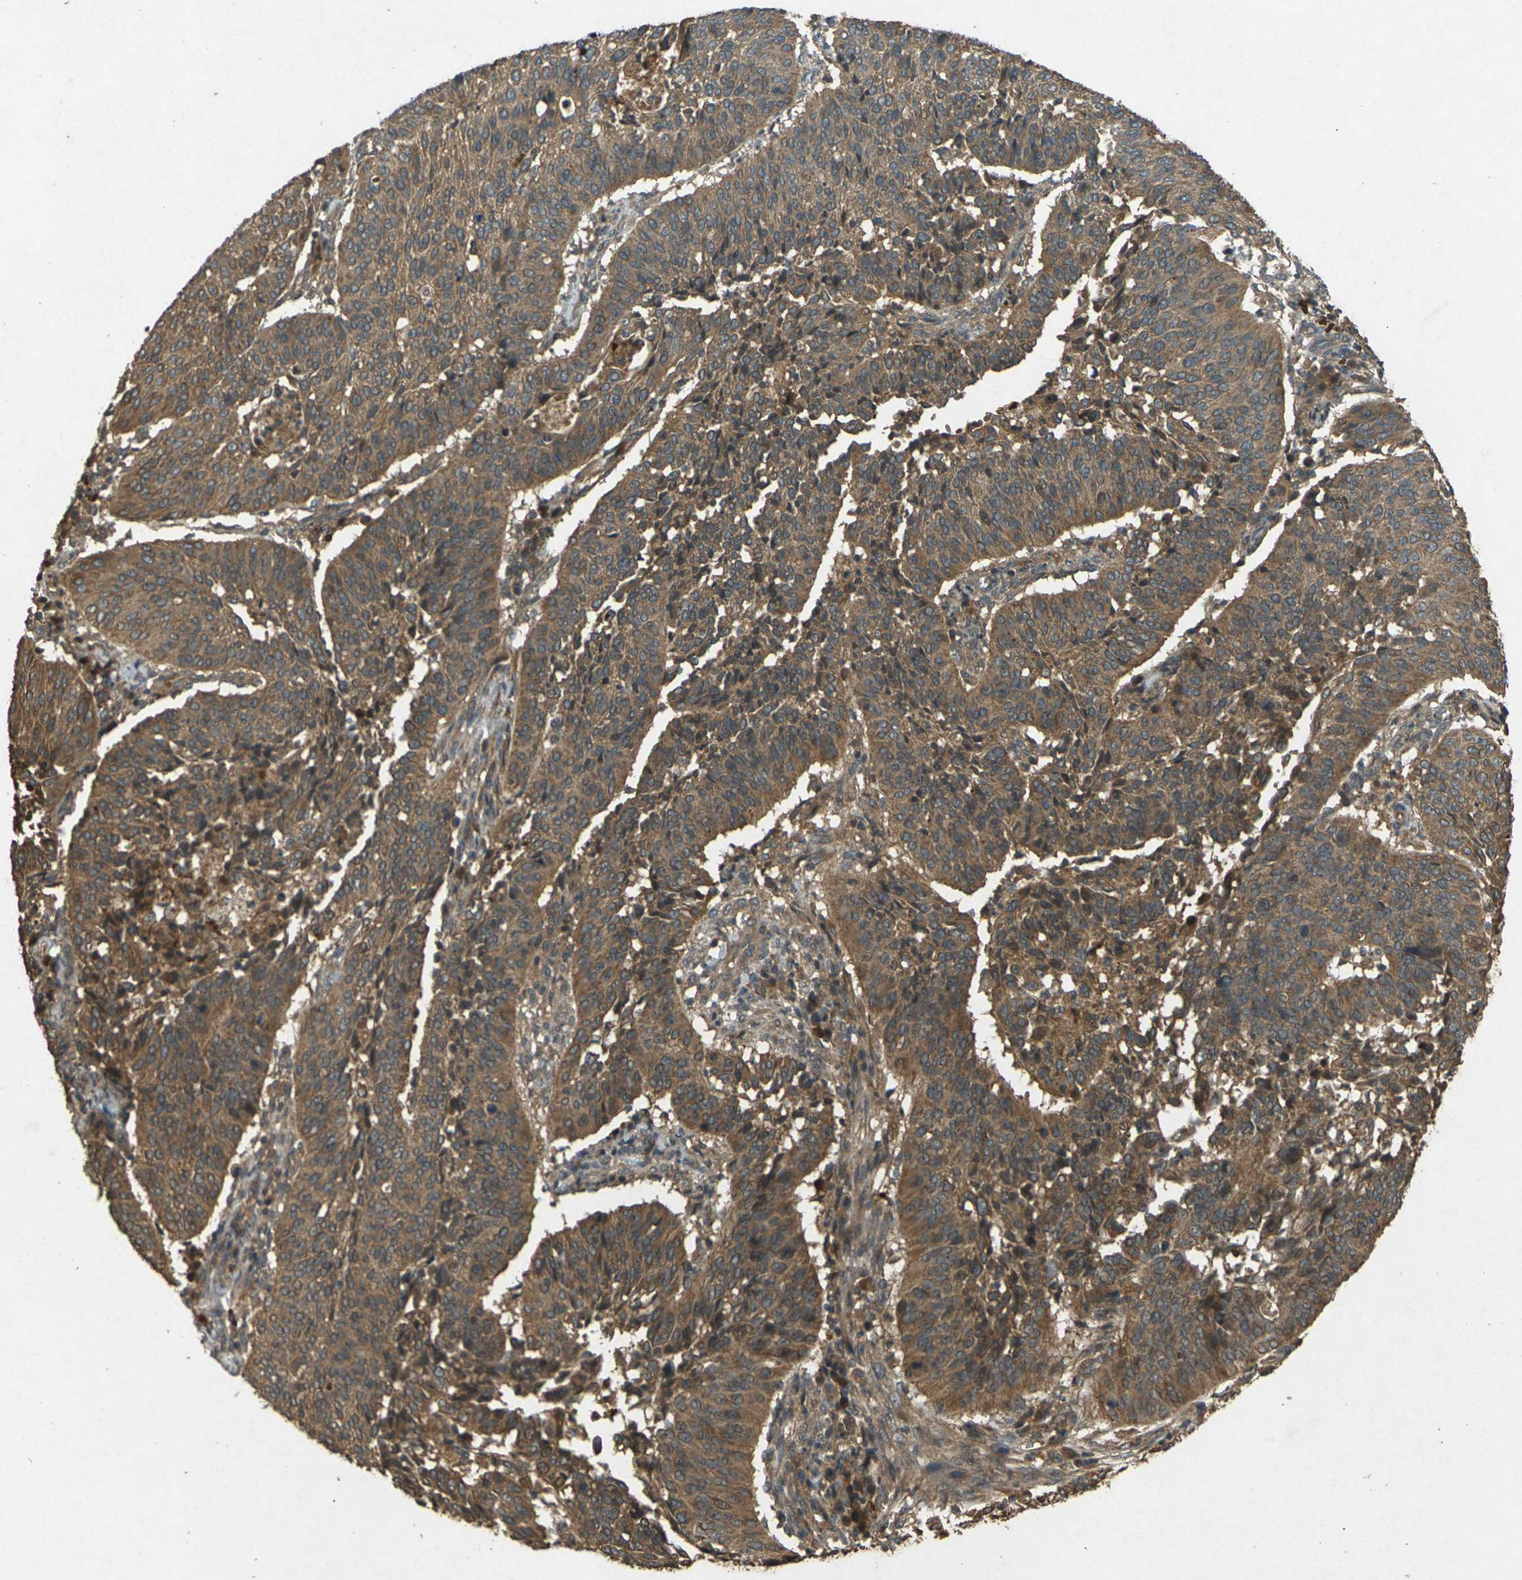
{"staining": {"intensity": "moderate", "quantity": ">75%", "location": "cytoplasmic/membranous"}, "tissue": "cervical cancer", "cell_type": "Tumor cells", "image_type": "cancer", "snomed": [{"axis": "morphology", "description": "Normal tissue, NOS"}, {"axis": "morphology", "description": "Squamous cell carcinoma, NOS"}, {"axis": "topography", "description": "Cervix"}], "caption": "Cervical cancer (squamous cell carcinoma) stained for a protein (brown) displays moderate cytoplasmic/membranous positive expression in approximately >75% of tumor cells.", "gene": "TAP1", "patient": {"sex": "female", "age": 39}}